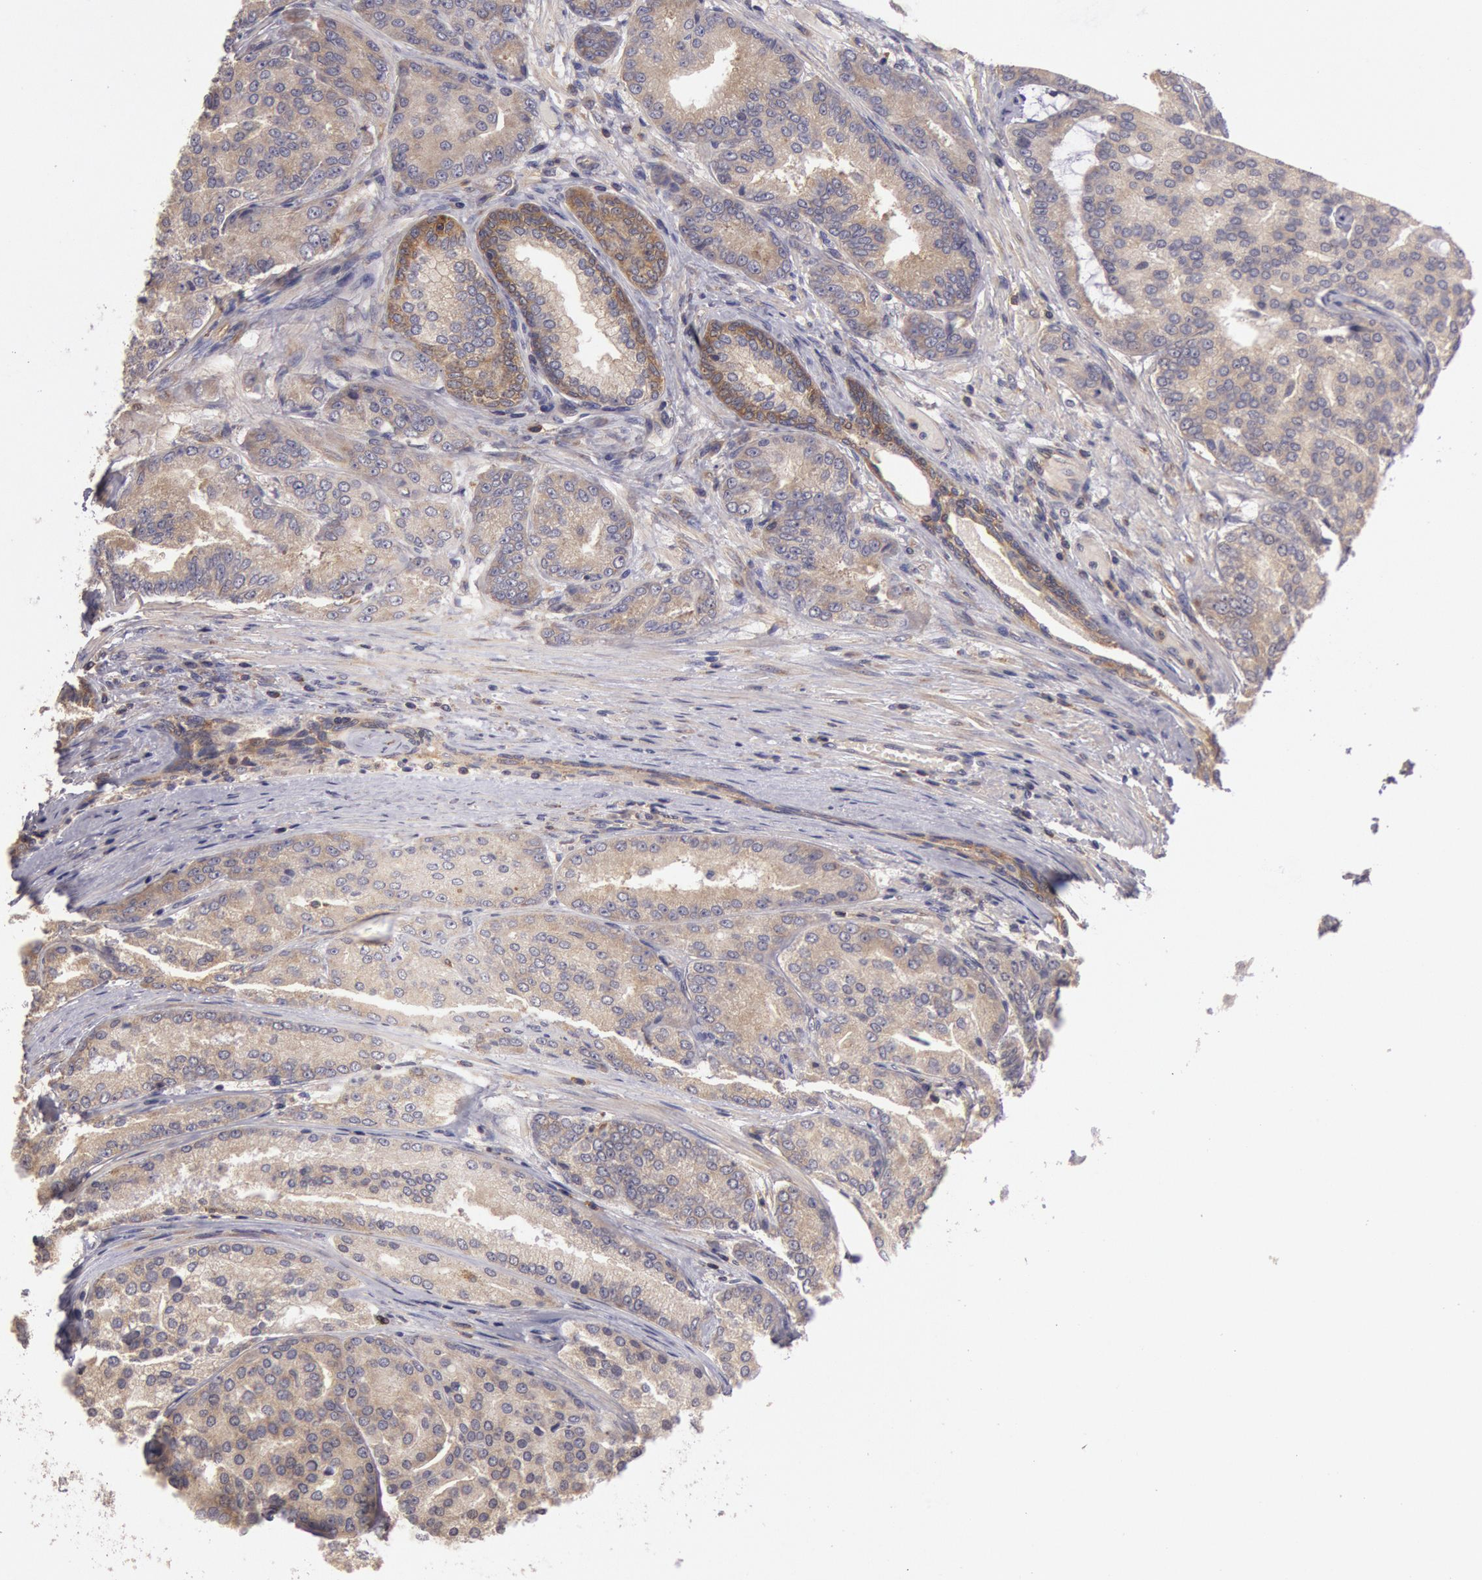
{"staining": {"intensity": "moderate", "quantity": ">75%", "location": "cytoplasmic/membranous"}, "tissue": "prostate cancer", "cell_type": "Tumor cells", "image_type": "cancer", "snomed": [{"axis": "morphology", "description": "Adenocarcinoma, High grade"}, {"axis": "topography", "description": "Prostate"}], "caption": "Prostate cancer stained for a protein reveals moderate cytoplasmic/membranous positivity in tumor cells. (brown staining indicates protein expression, while blue staining denotes nuclei).", "gene": "NMT2", "patient": {"sex": "male", "age": 64}}